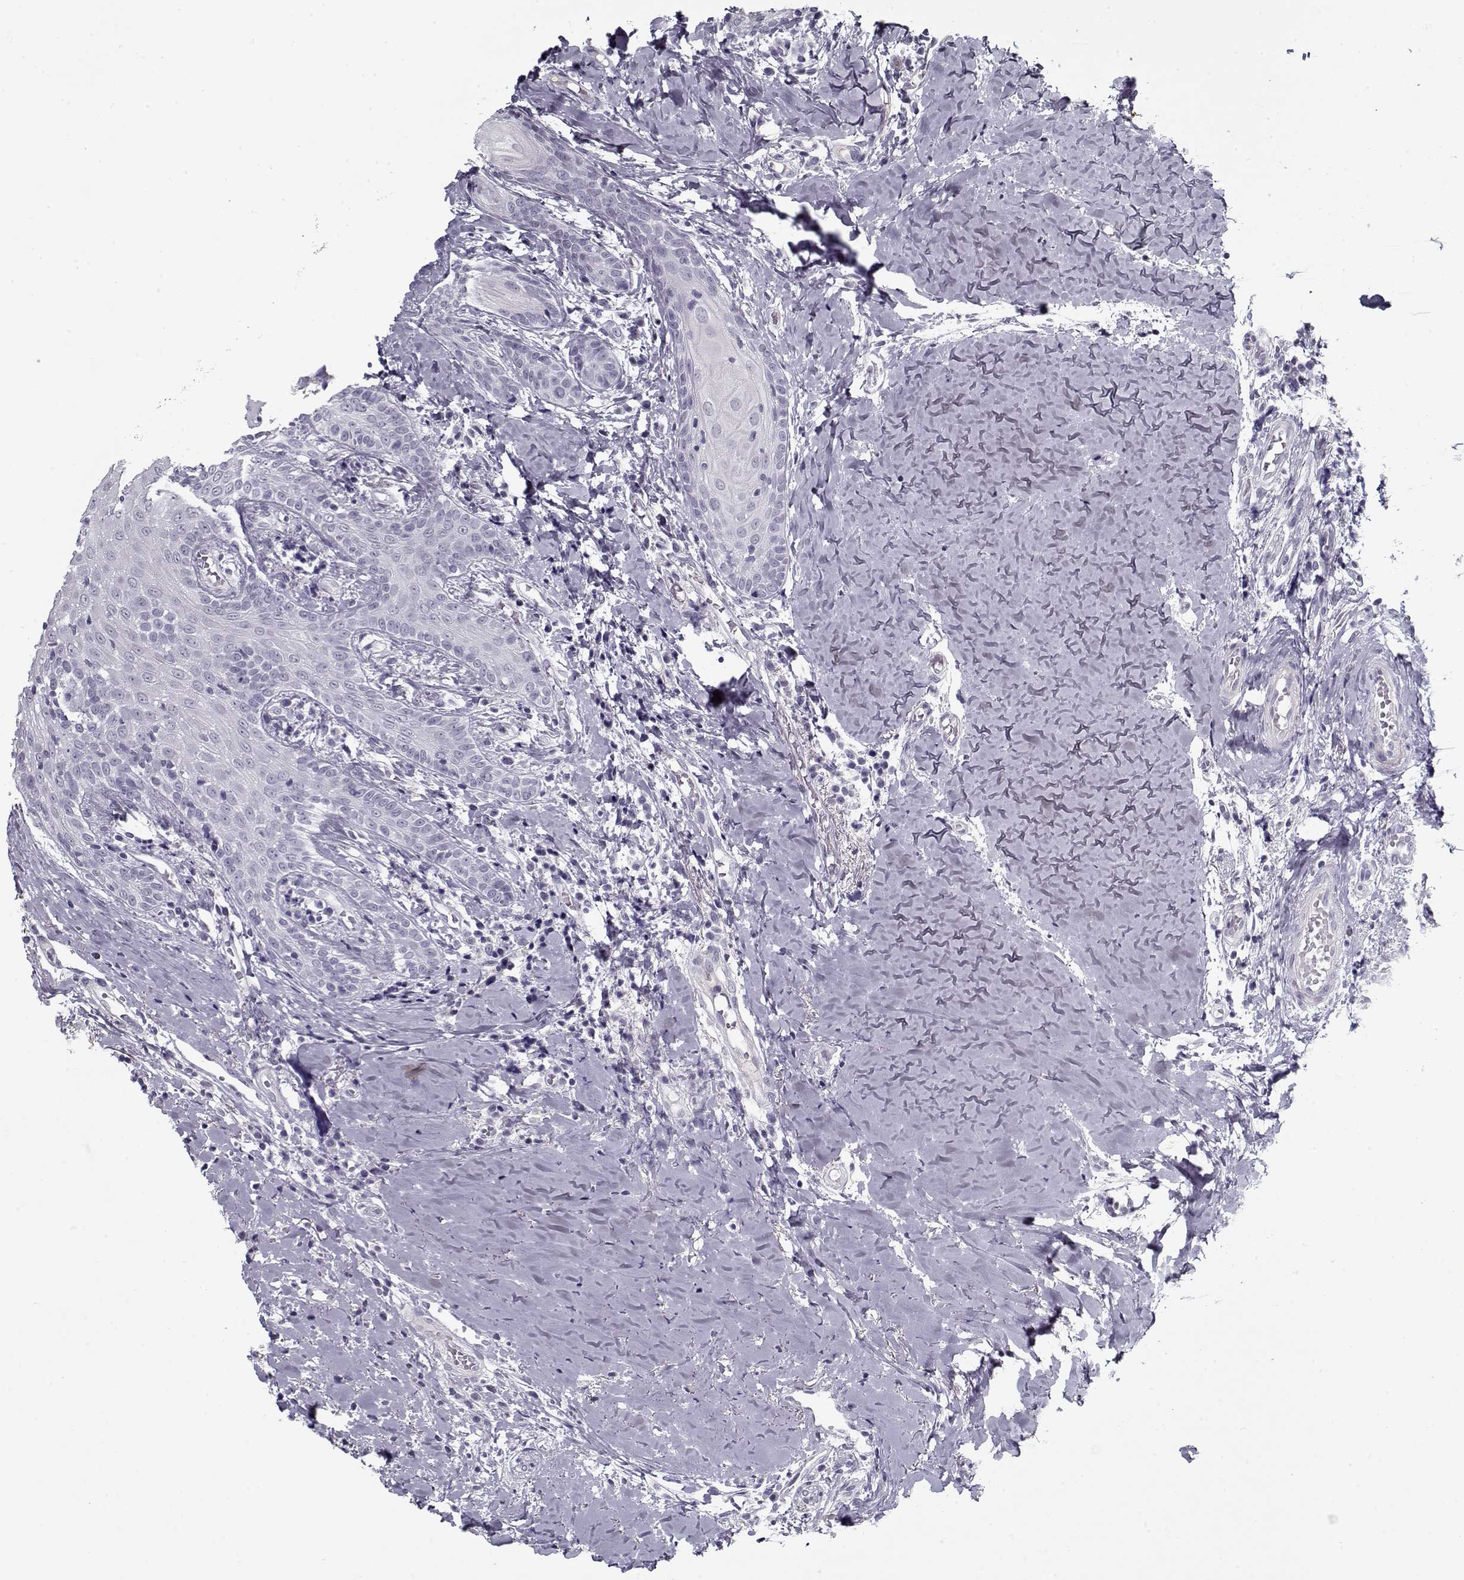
{"staining": {"intensity": "negative", "quantity": "none", "location": "none"}, "tissue": "head and neck cancer", "cell_type": "Tumor cells", "image_type": "cancer", "snomed": [{"axis": "morphology", "description": "Normal tissue, NOS"}, {"axis": "morphology", "description": "Squamous cell carcinoma, NOS"}, {"axis": "topography", "description": "Oral tissue"}, {"axis": "topography", "description": "Salivary gland"}, {"axis": "topography", "description": "Head-Neck"}], "caption": "Tumor cells are negative for brown protein staining in head and neck cancer (squamous cell carcinoma).", "gene": "SPACA9", "patient": {"sex": "female", "age": 62}}